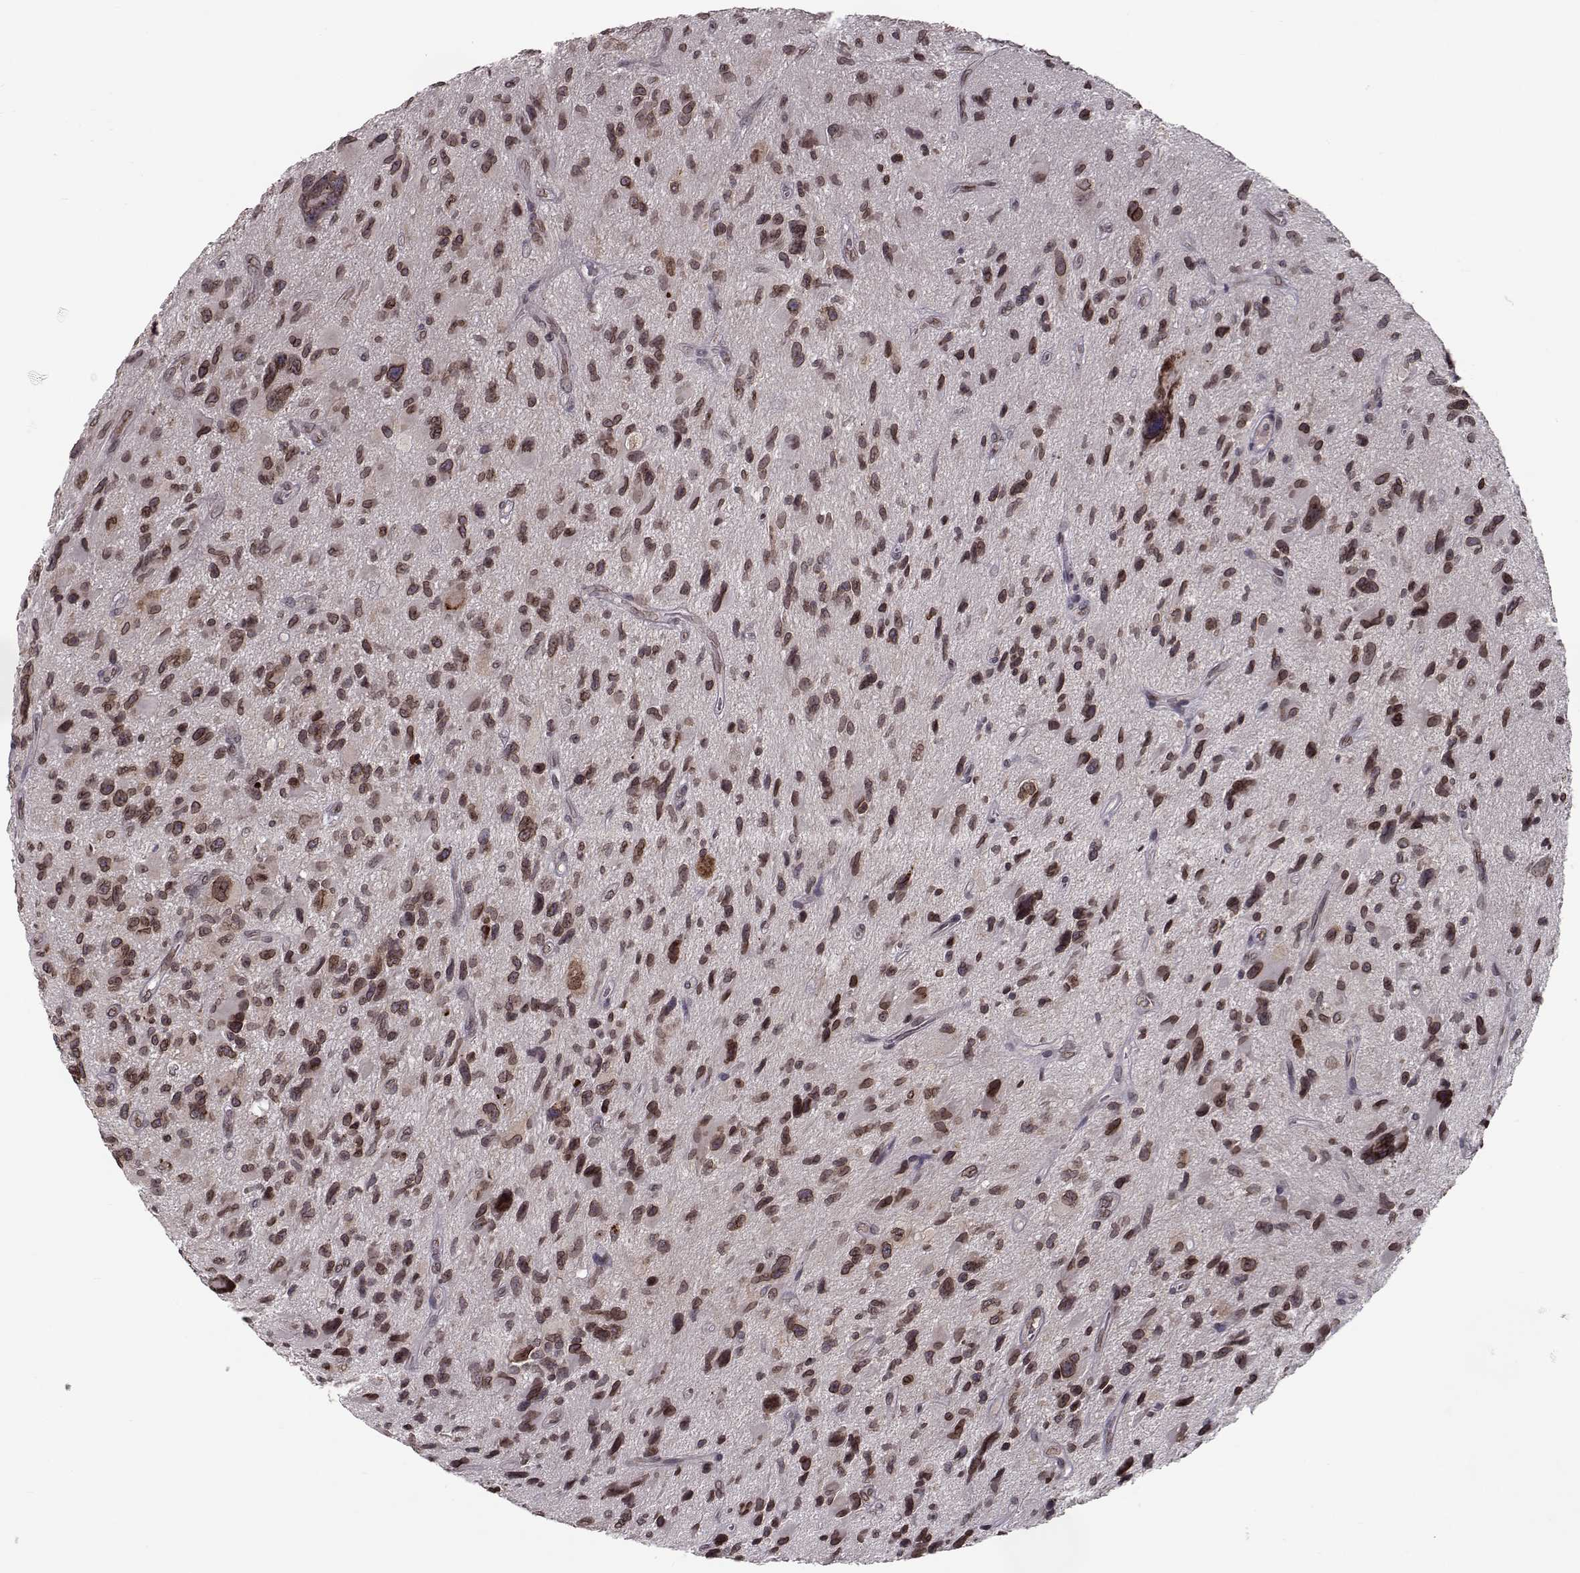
{"staining": {"intensity": "weak", "quantity": "<25%", "location": "cytoplasmic/membranous,nuclear"}, "tissue": "glioma", "cell_type": "Tumor cells", "image_type": "cancer", "snomed": [{"axis": "morphology", "description": "Glioma, malignant, NOS"}, {"axis": "morphology", "description": "Glioma, malignant, High grade"}, {"axis": "topography", "description": "Brain"}], "caption": "Tumor cells show no significant protein staining in glioma.", "gene": "NUP37", "patient": {"sex": "female", "age": 71}}